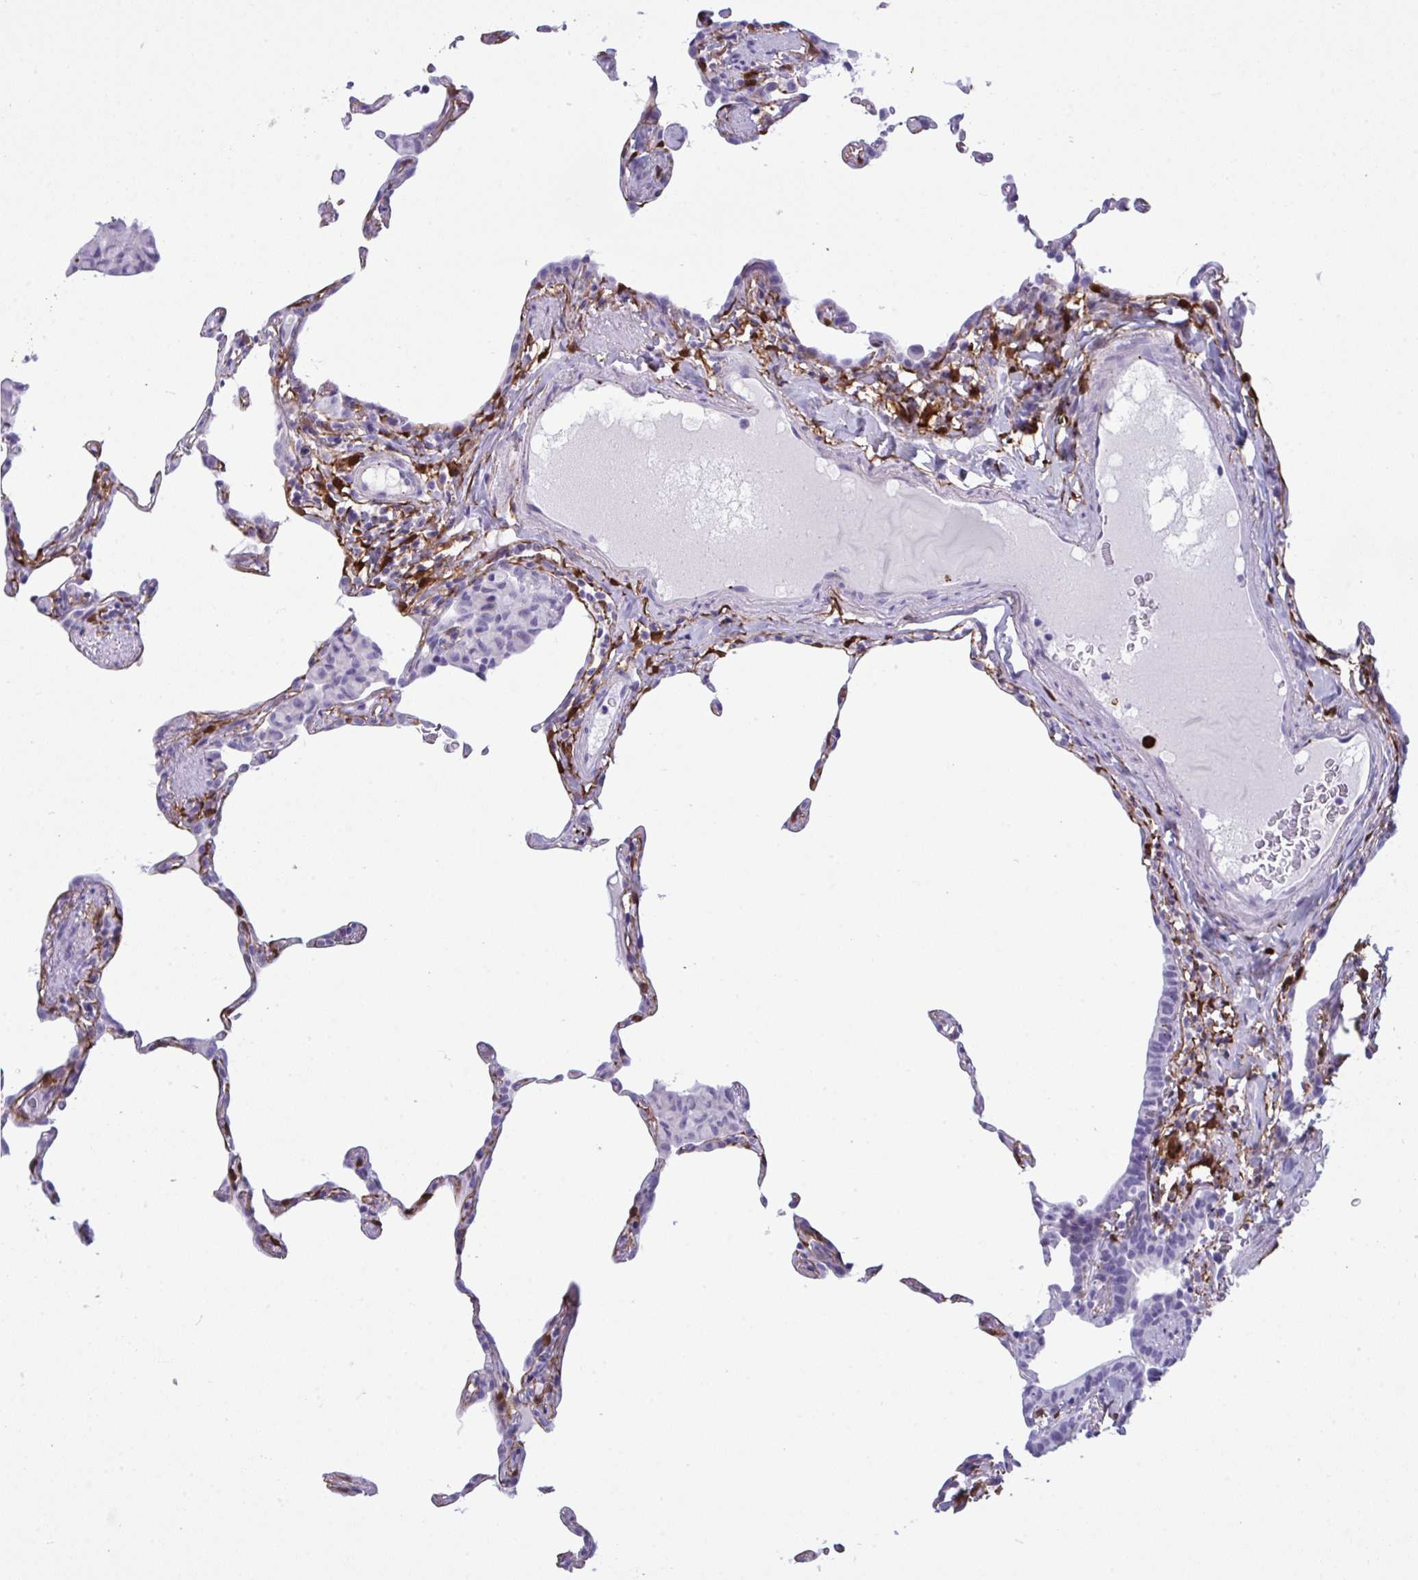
{"staining": {"intensity": "negative", "quantity": "none", "location": "none"}, "tissue": "lung", "cell_type": "Alveolar cells", "image_type": "normal", "snomed": [{"axis": "morphology", "description": "Normal tissue, NOS"}, {"axis": "topography", "description": "Lung"}], "caption": "This is an immunohistochemistry image of normal lung. There is no staining in alveolar cells.", "gene": "ARHGAP42", "patient": {"sex": "female", "age": 57}}